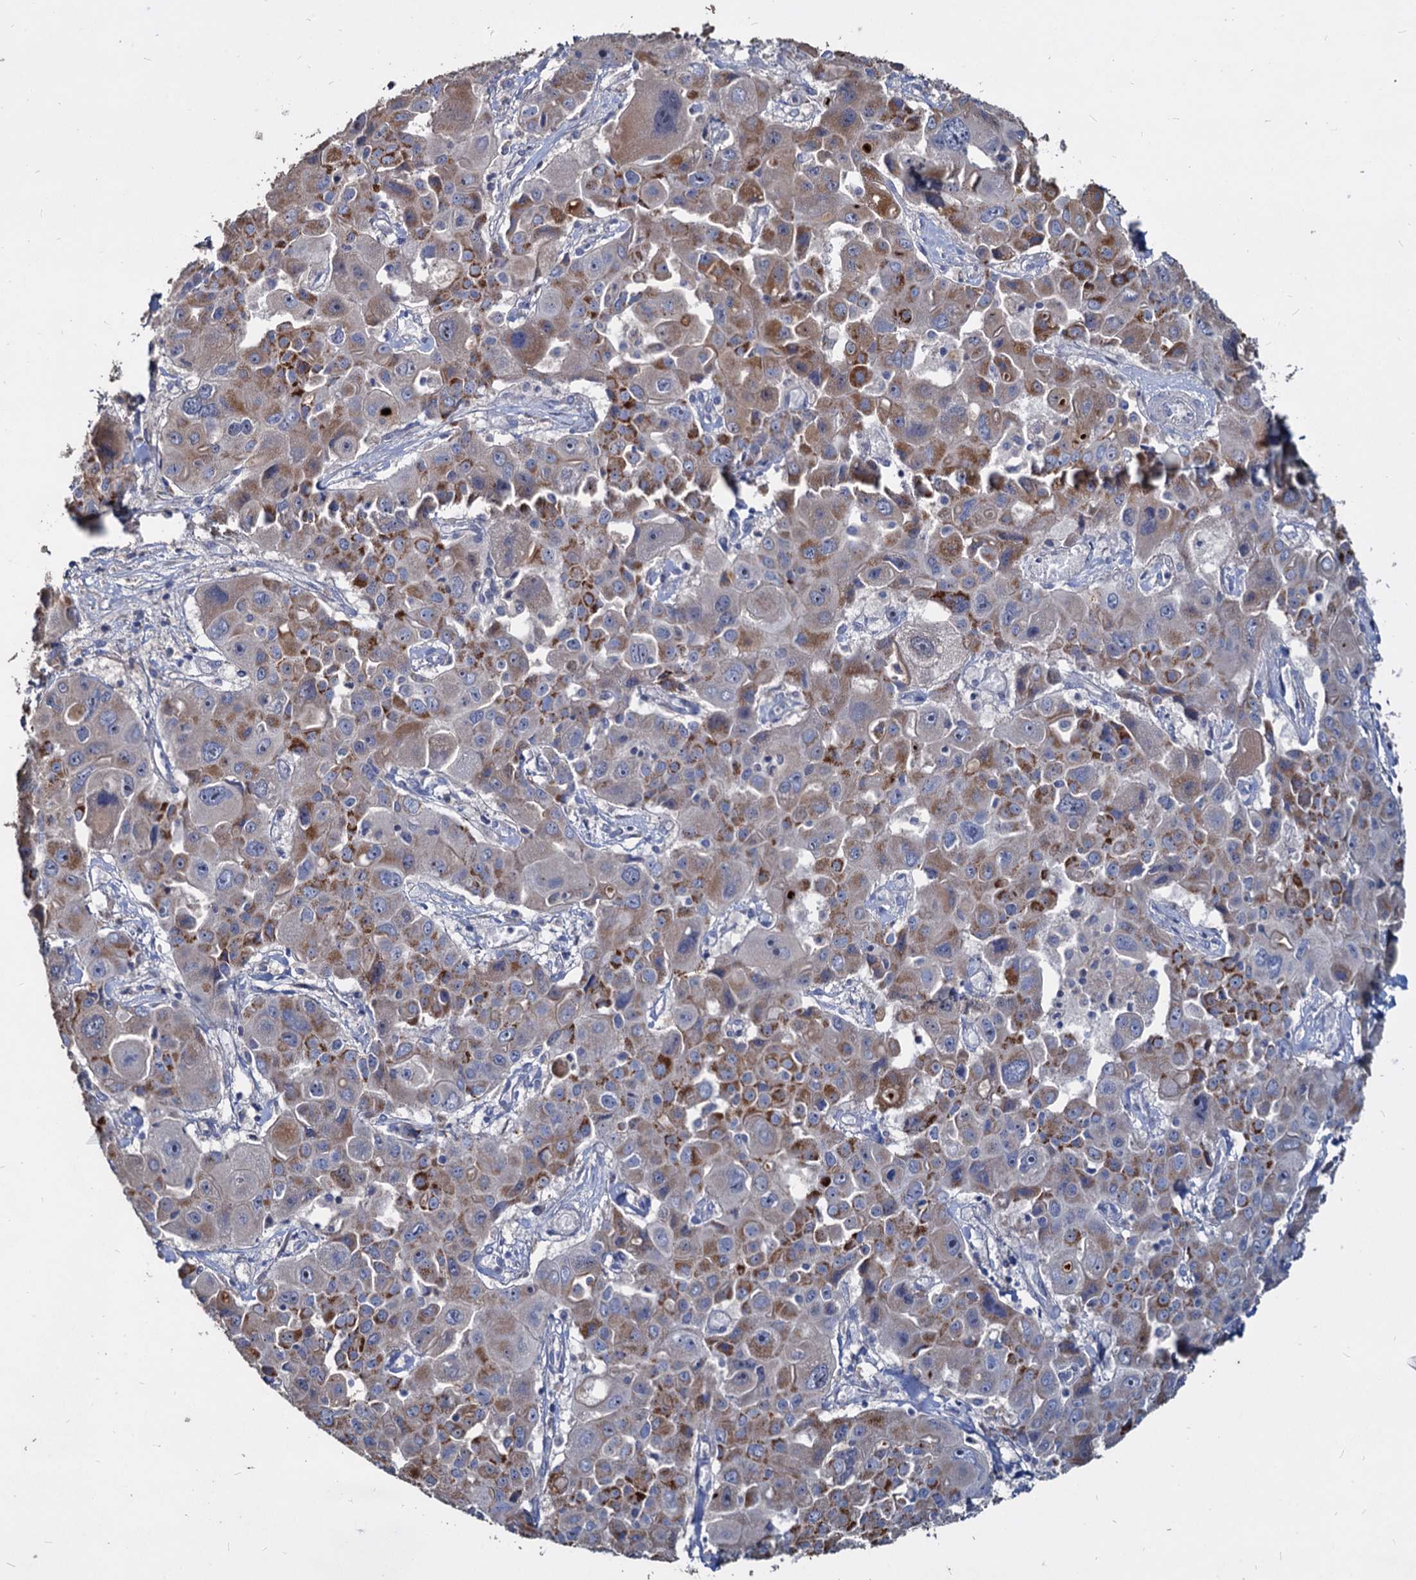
{"staining": {"intensity": "moderate", "quantity": "25%-75%", "location": "cytoplasmic/membranous"}, "tissue": "liver cancer", "cell_type": "Tumor cells", "image_type": "cancer", "snomed": [{"axis": "morphology", "description": "Cholangiocarcinoma"}, {"axis": "topography", "description": "Liver"}], "caption": "Human cholangiocarcinoma (liver) stained with a protein marker shows moderate staining in tumor cells.", "gene": "DEPDC4", "patient": {"sex": "male", "age": 67}}